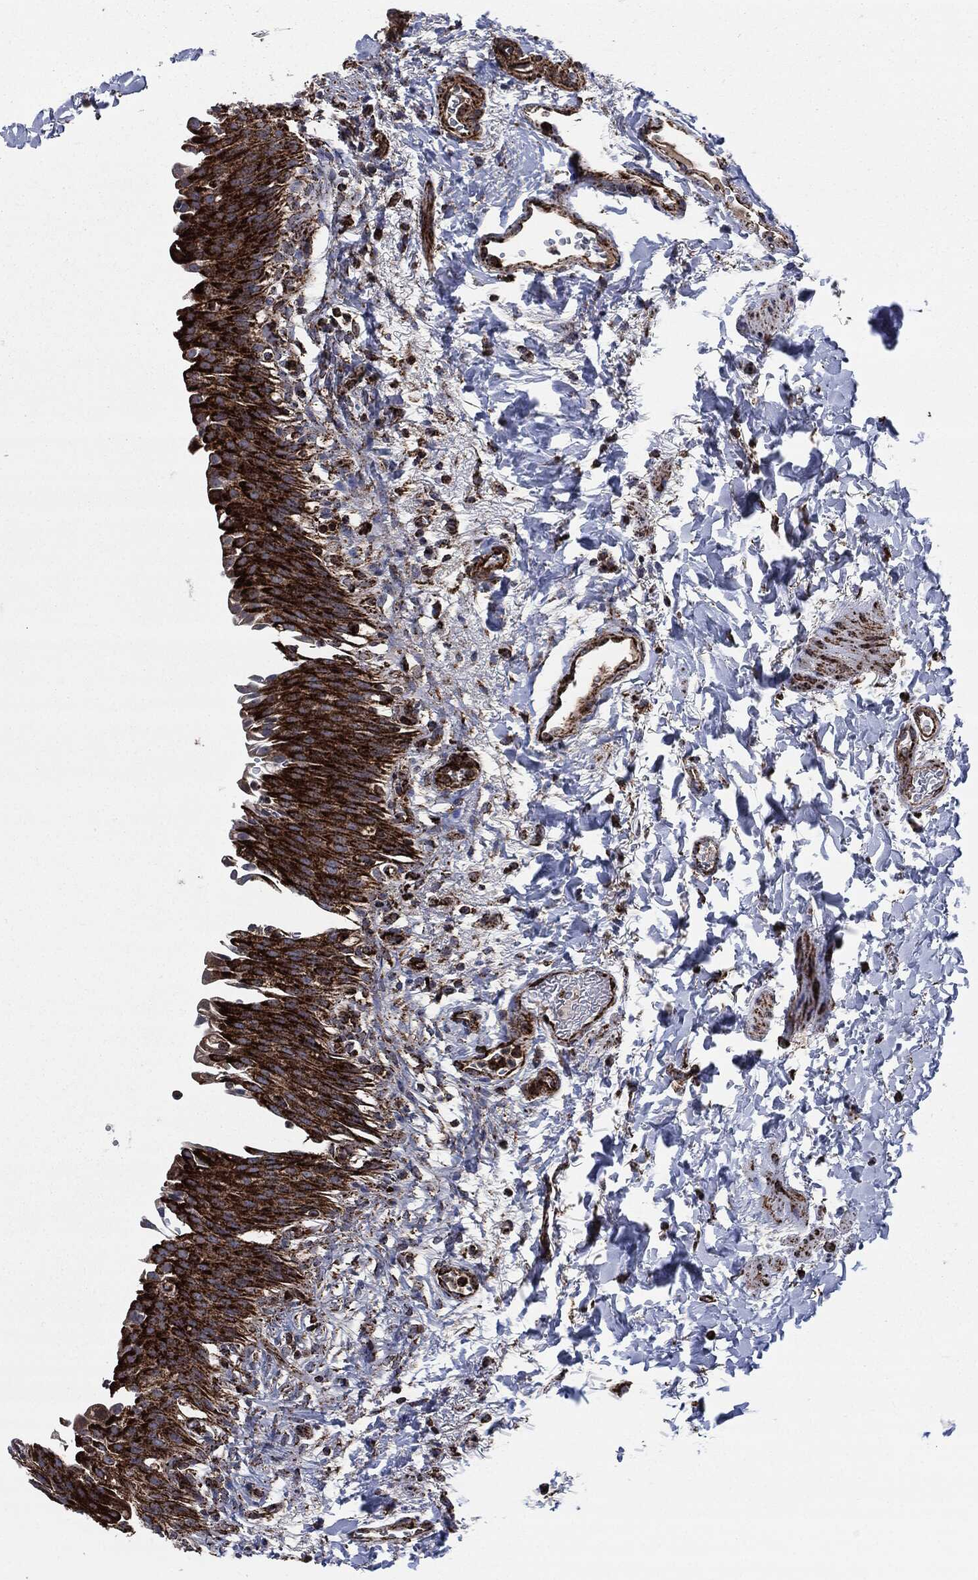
{"staining": {"intensity": "strong", "quantity": "25%-75%", "location": "cytoplasmic/membranous"}, "tissue": "urinary bladder", "cell_type": "Urothelial cells", "image_type": "normal", "snomed": [{"axis": "morphology", "description": "Normal tissue, NOS"}, {"axis": "topography", "description": "Urinary bladder"}], "caption": "Urinary bladder stained for a protein (brown) shows strong cytoplasmic/membranous positive staining in approximately 25%-75% of urothelial cells.", "gene": "FH", "patient": {"sex": "female", "age": 60}}